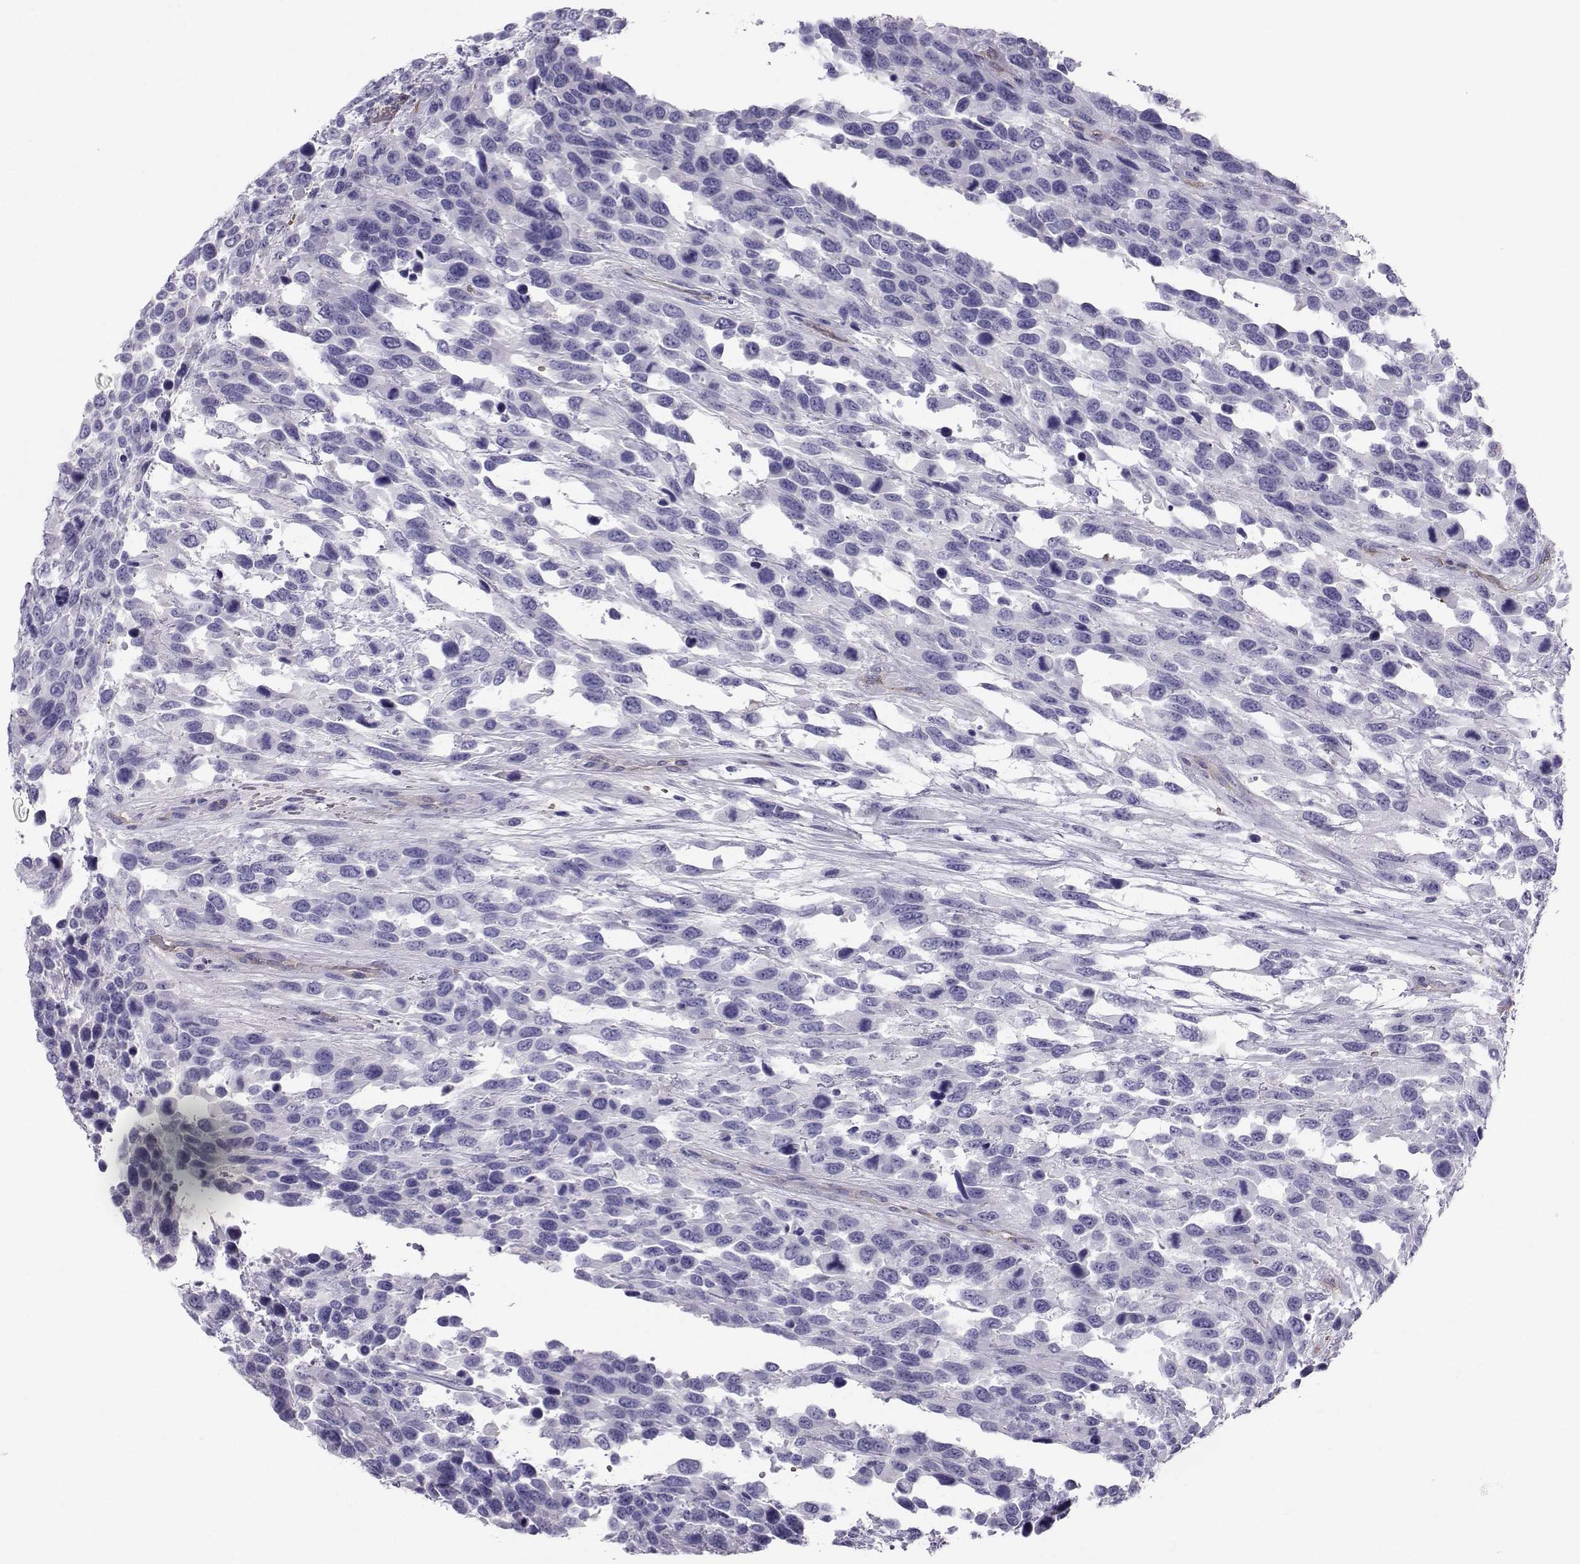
{"staining": {"intensity": "negative", "quantity": "none", "location": "none"}, "tissue": "urothelial cancer", "cell_type": "Tumor cells", "image_type": "cancer", "snomed": [{"axis": "morphology", "description": "Urothelial carcinoma, High grade"}, {"axis": "topography", "description": "Urinary bladder"}], "caption": "Human high-grade urothelial carcinoma stained for a protein using IHC displays no positivity in tumor cells.", "gene": "CLUL1", "patient": {"sex": "female", "age": 70}}